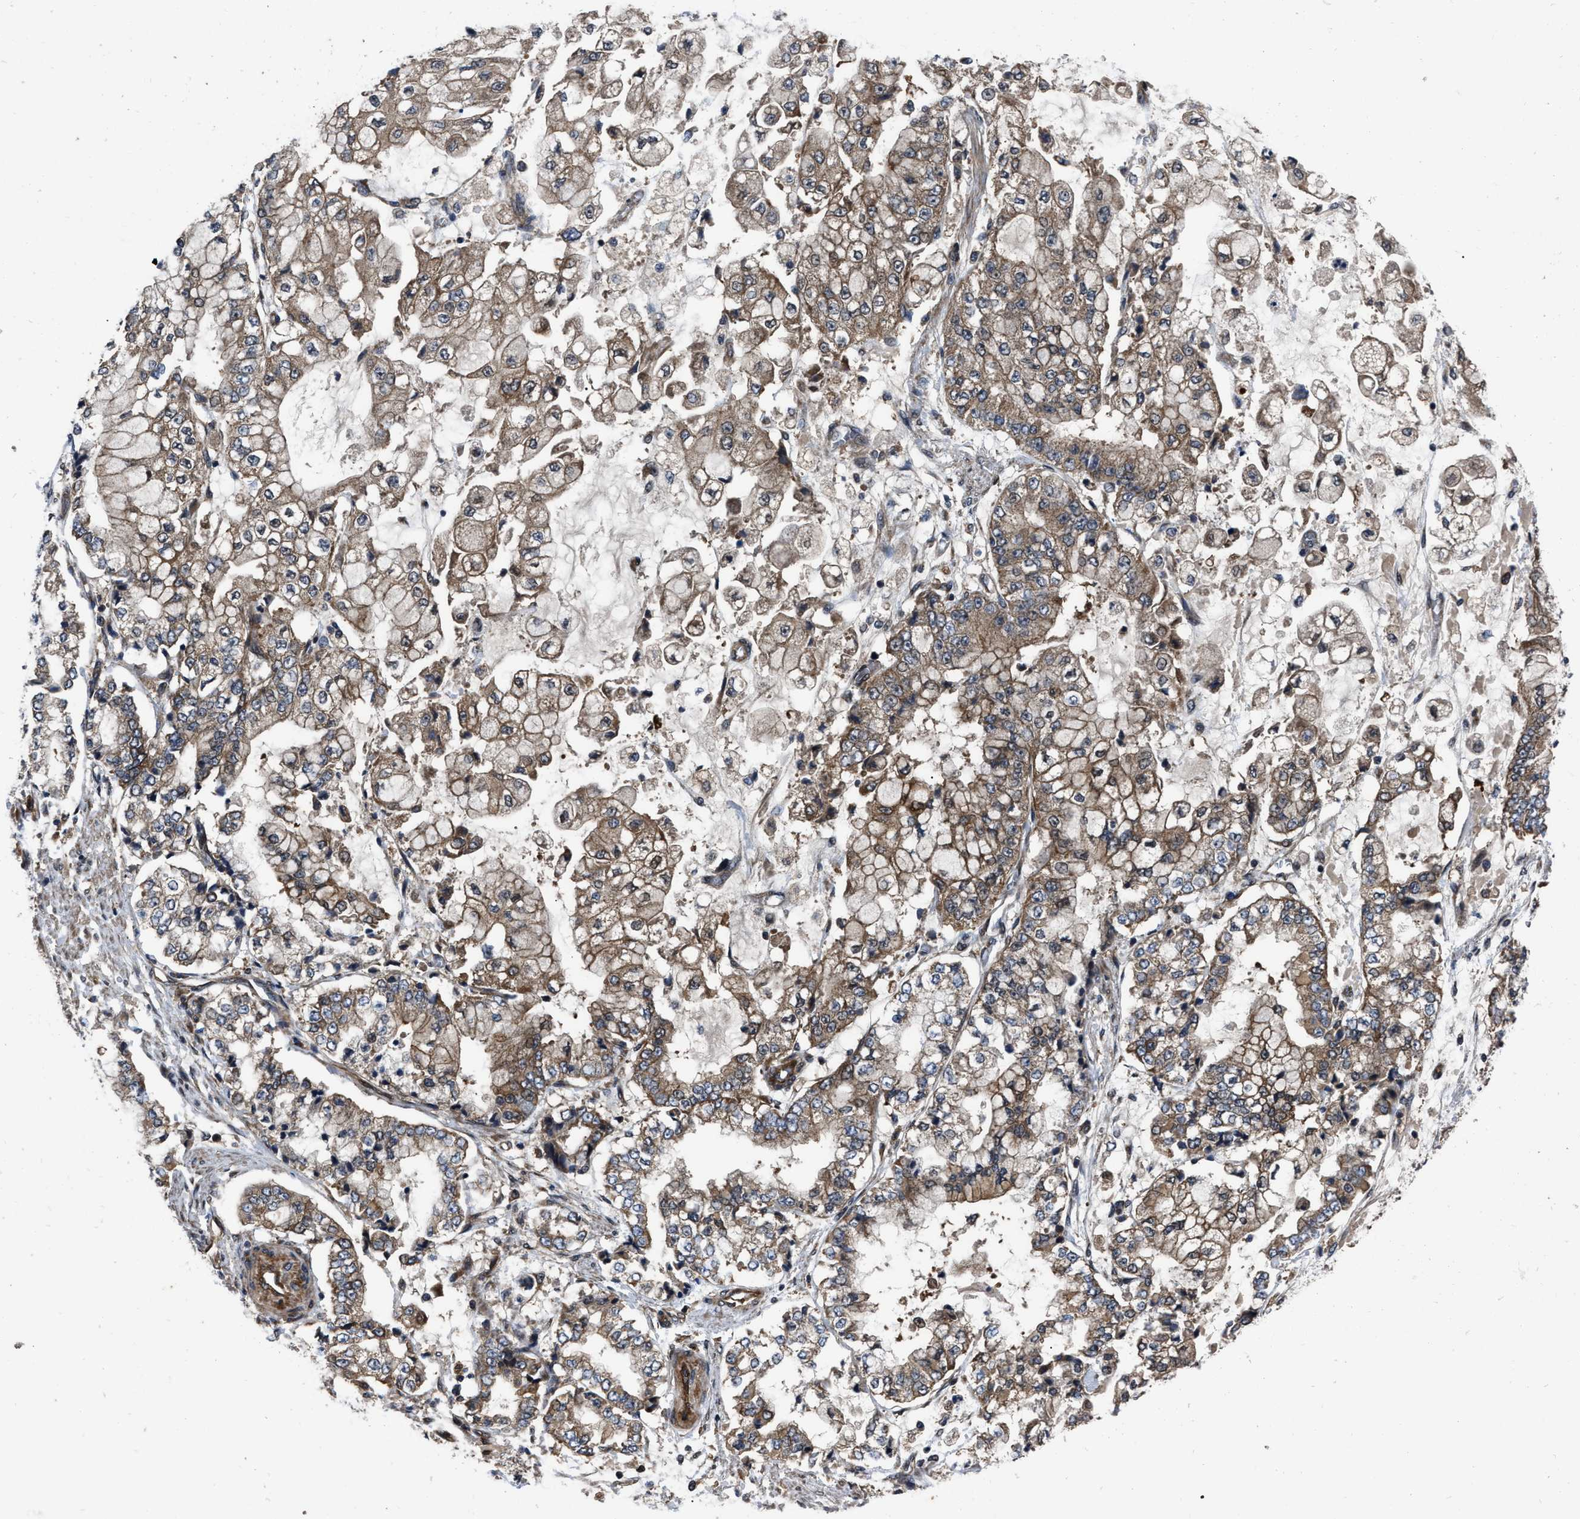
{"staining": {"intensity": "moderate", "quantity": ">75%", "location": "cytoplasmic/membranous"}, "tissue": "stomach cancer", "cell_type": "Tumor cells", "image_type": "cancer", "snomed": [{"axis": "morphology", "description": "Adenocarcinoma, NOS"}, {"axis": "topography", "description": "Stomach"}], "caption": "This is an image of immunohistochemistry staining of stomach adenocarcinoma, which shows moderate positivity in the cytoplasmic/membranous of tumor cells.", "gene": "PPWD1", "patient": {"sex": "male", "age": 76}}